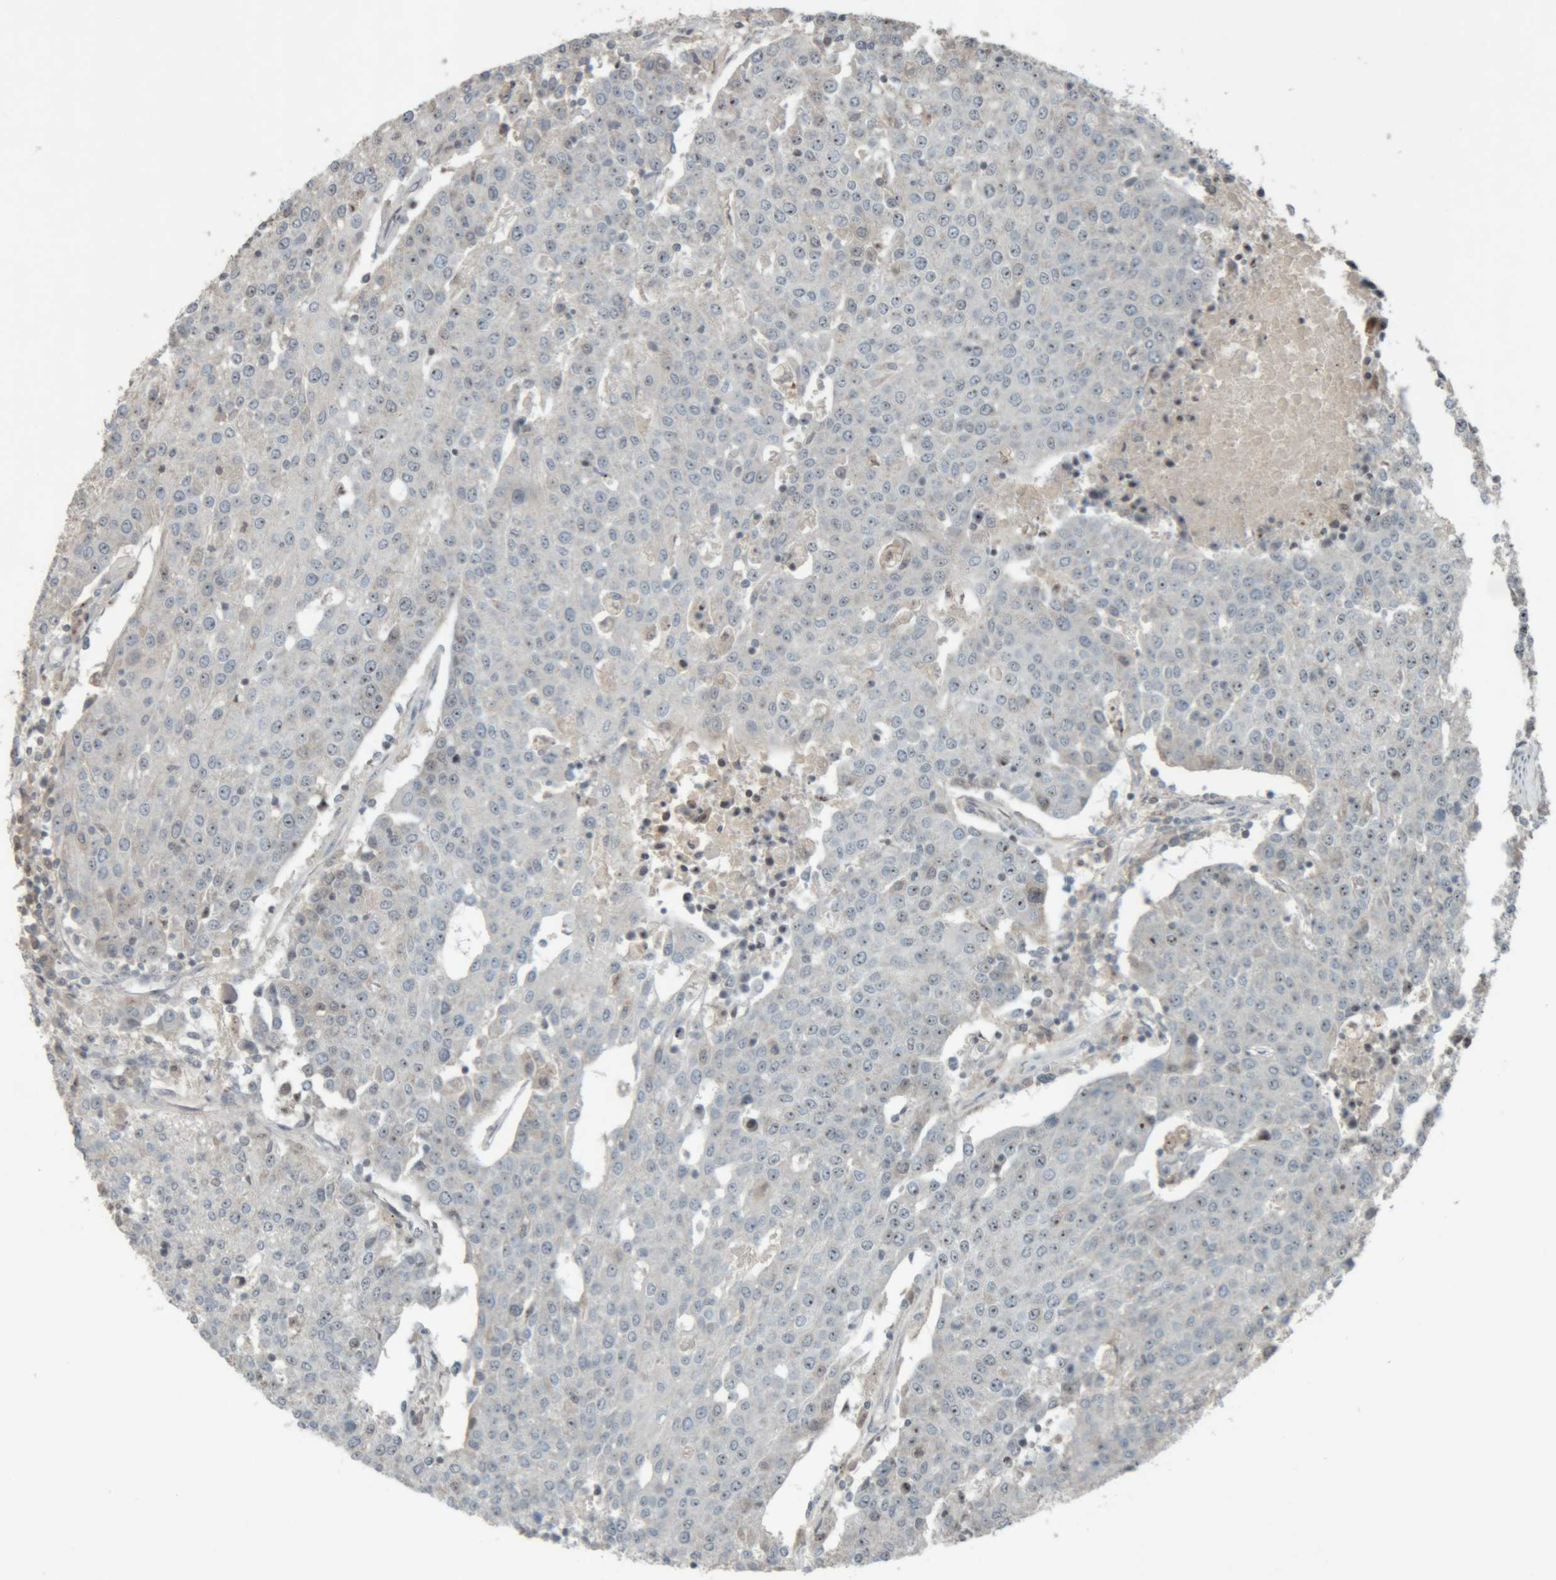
{"staining": {"intensity": "weak", "quantity": "25%-75%", "location": "nuclear"}, "tissue": "urothelial cancer", "cell_type": "Tumor cells", "image_type": "cancer", "snomed": [{"axis": "morphology", "description": "Urothelial carcinoma, High grade"}, {"axis": "topography", "description": "Urinary bladder"}], "caption": "This is an image of immunohistochemistry (IHC) staining of urothelial carcinoma (high-grade), which shows weak staining in the nuclear of tumor cells.", "gene": "RPF1", "patient": {"sex": "female", "age": 85}}